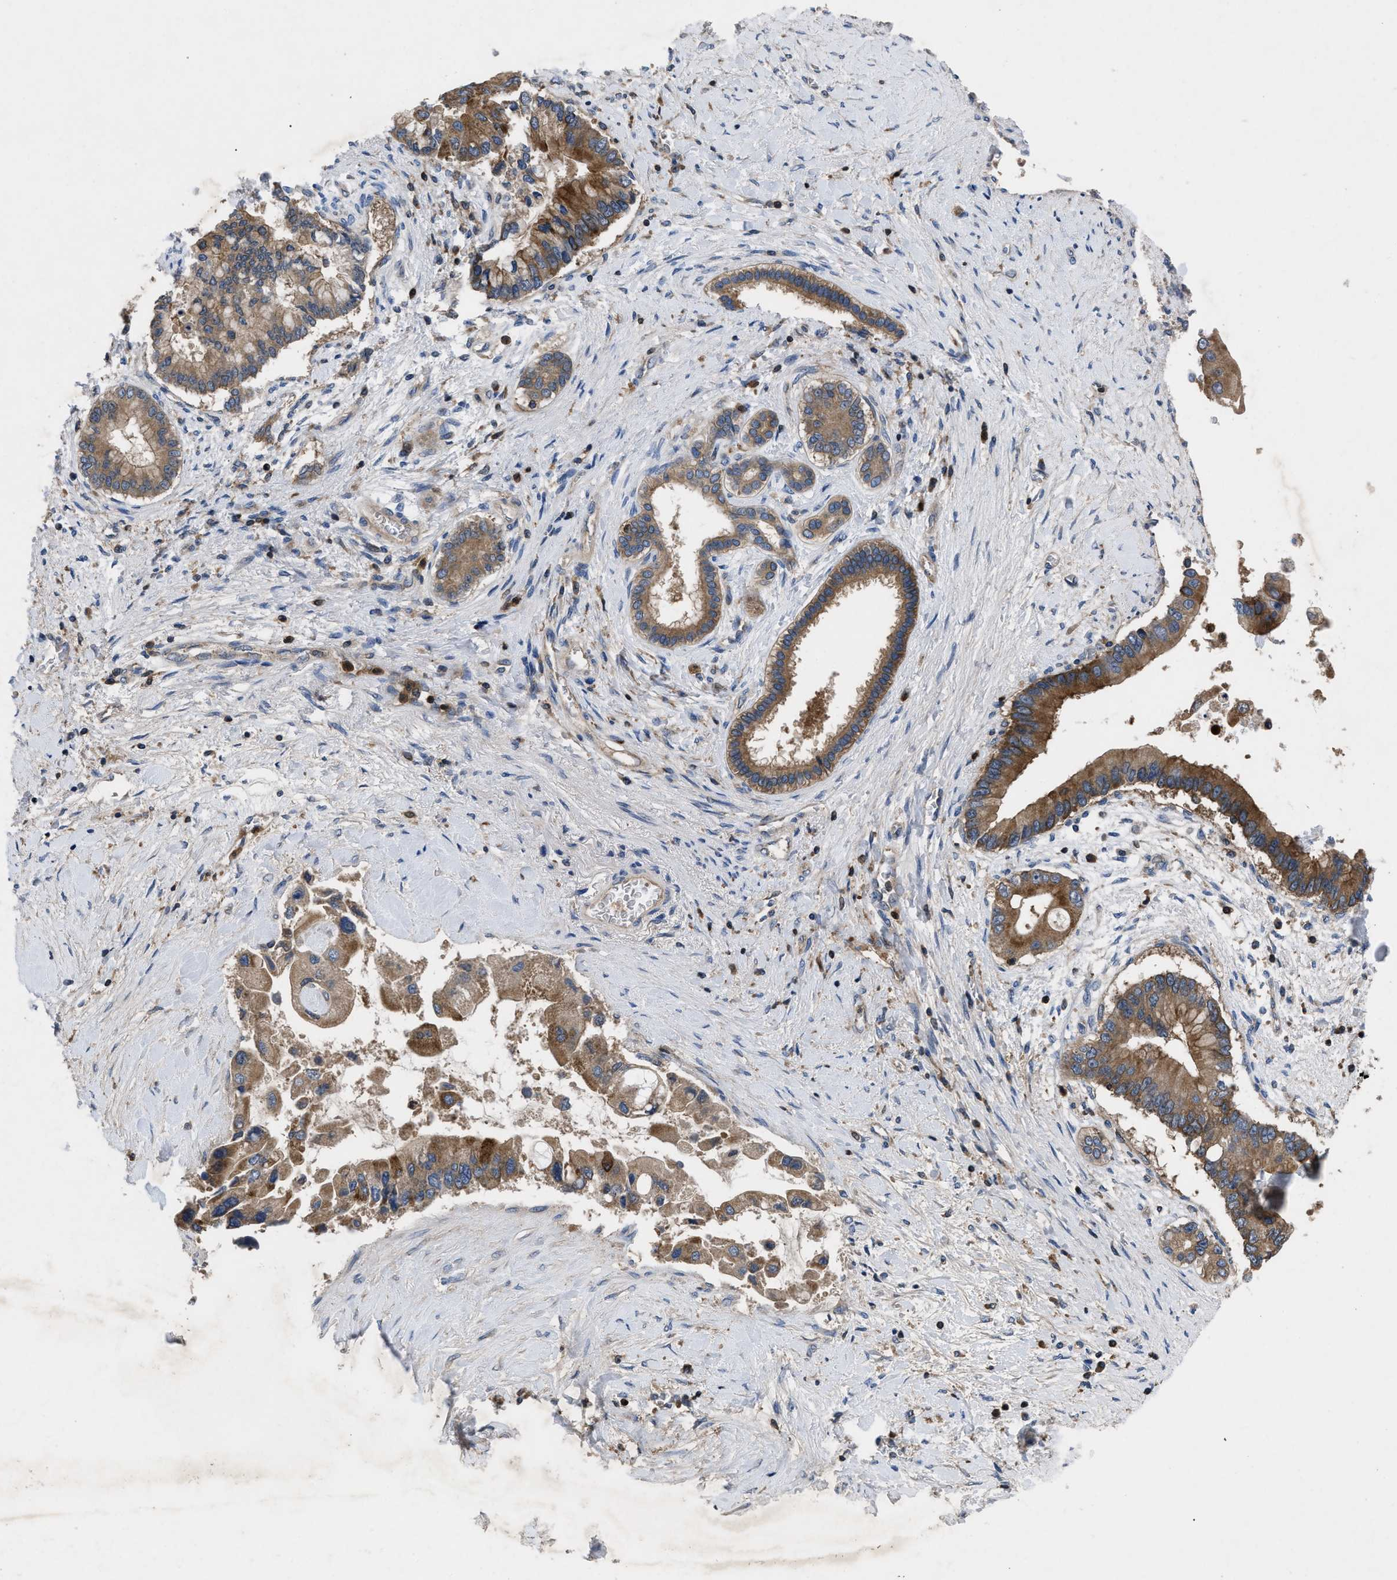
{"staining": {"intensity": "moderate", "quantity": ">75%", "location": "cytoplasmic/membranous"}, "tissue": "liver cancer", "cell_type": "Tumor cells", "image_type": "cancer", "snomed": [{"axis": "morphology", "description": "Cholangiocarcinoma"}, {"axis": "topography", "description": "Liver"}], "caption": "This photomicrograph shows immunohistochemistry (IHC) staining of cholangiocarcinoma (liver), with medium moderate cytoplasmic/membranous expression in about >75% of tumor cells.", "gene": "YBEY", "patient": {"sex": "male", "age": 50}}